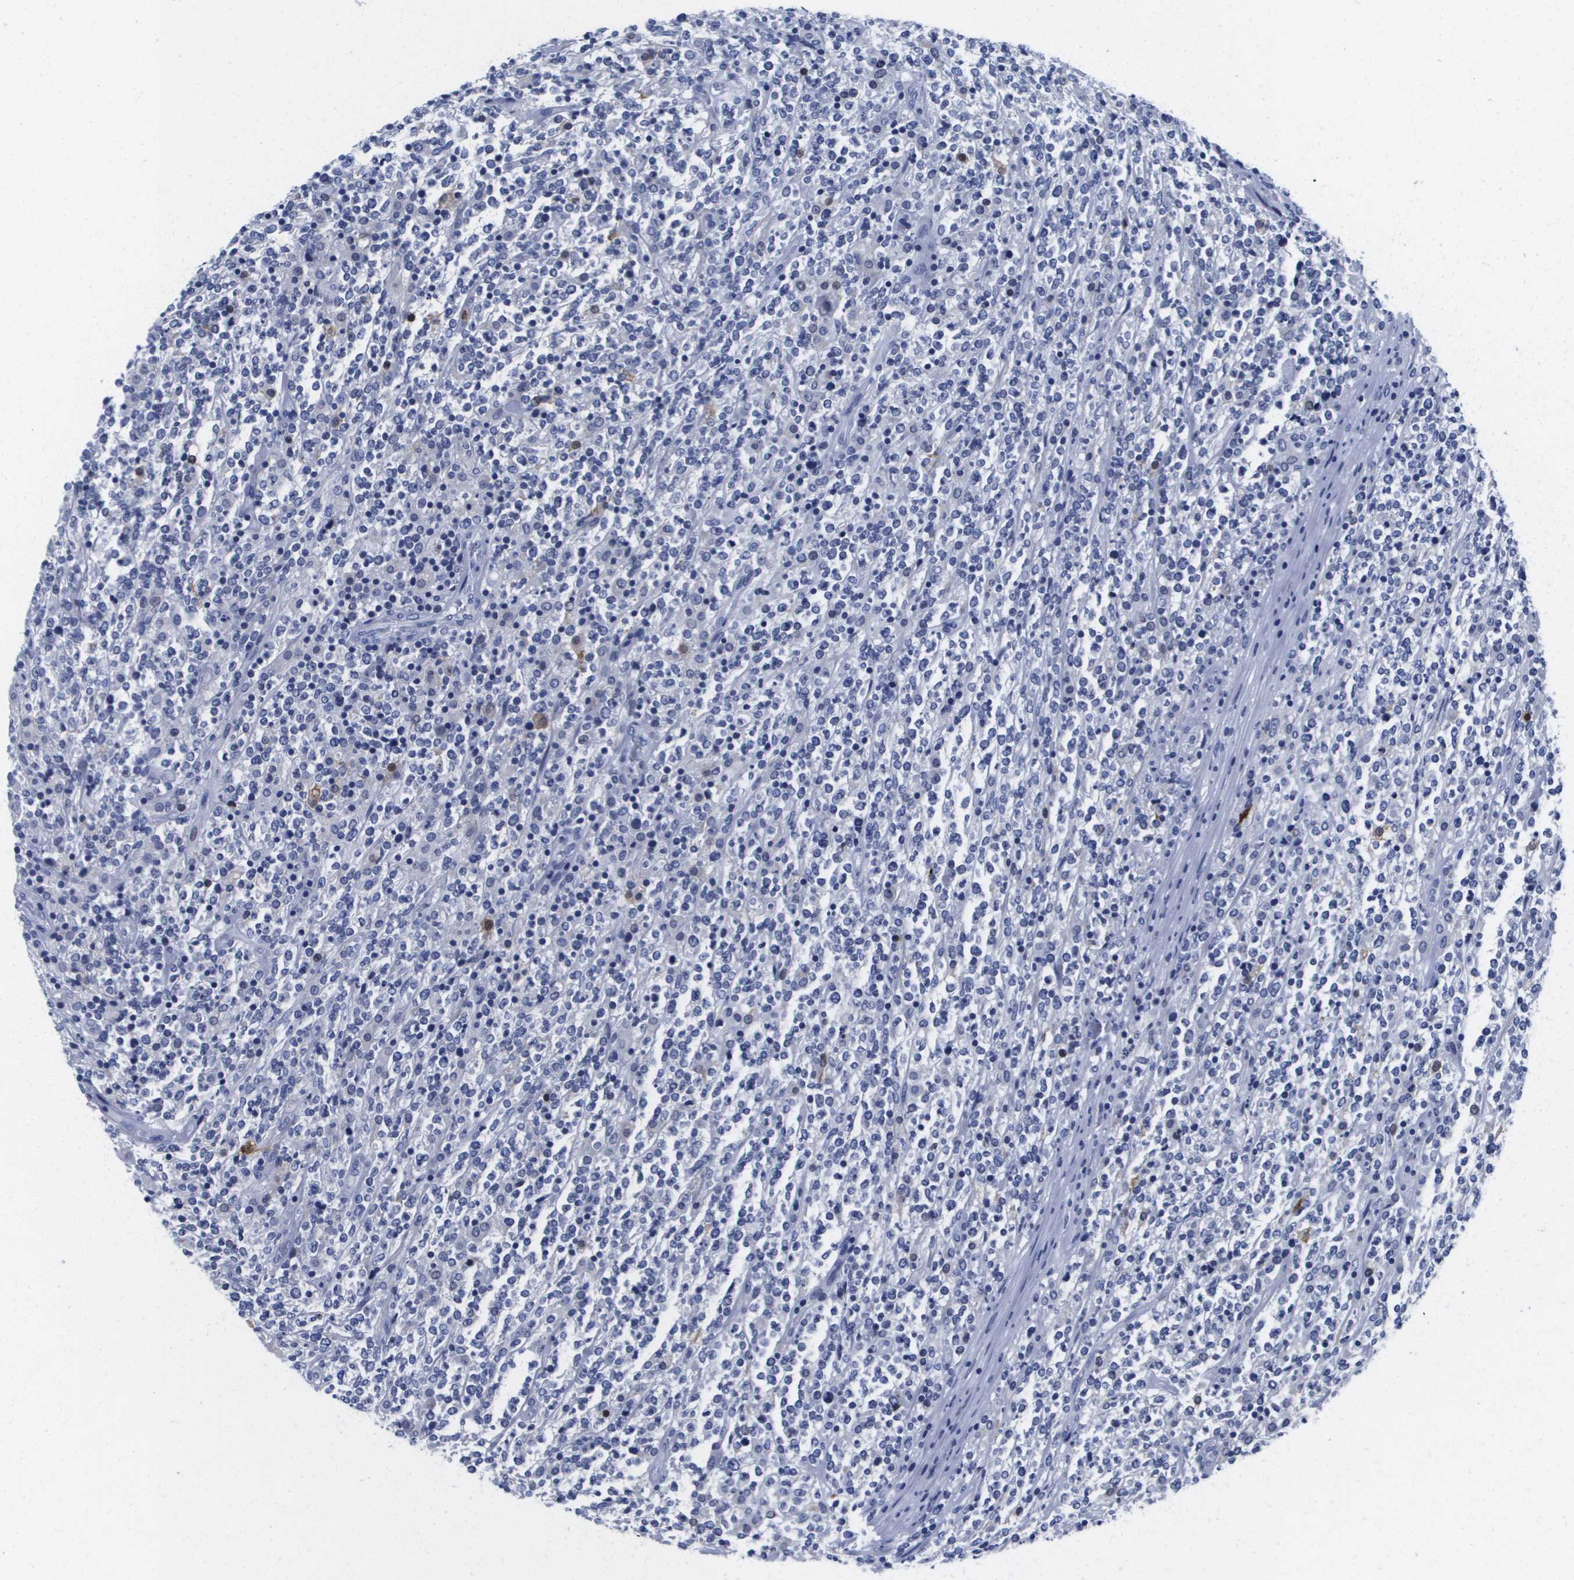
{"staining": {"intensity": "negative", "quantity": "none", "location": "none"}, "tissue": "lymphoma", "cell_type": "Tumor cells", "image_type": "cancer", "snomed": [{"axis": "morphology", "description": "Malignant lymphoma, non-Hodgkin's type, High grade"}, {"axis": "topography", "description": "Soft tissue"}], "caption": "There is no significant expression in tumor cells of malignant lymphoma, non-Hodgkin's type (high-grade). Nuclei are stained in blue.", "gene": "HMOX1", "patient": {"sex": "male", "age": 18}}